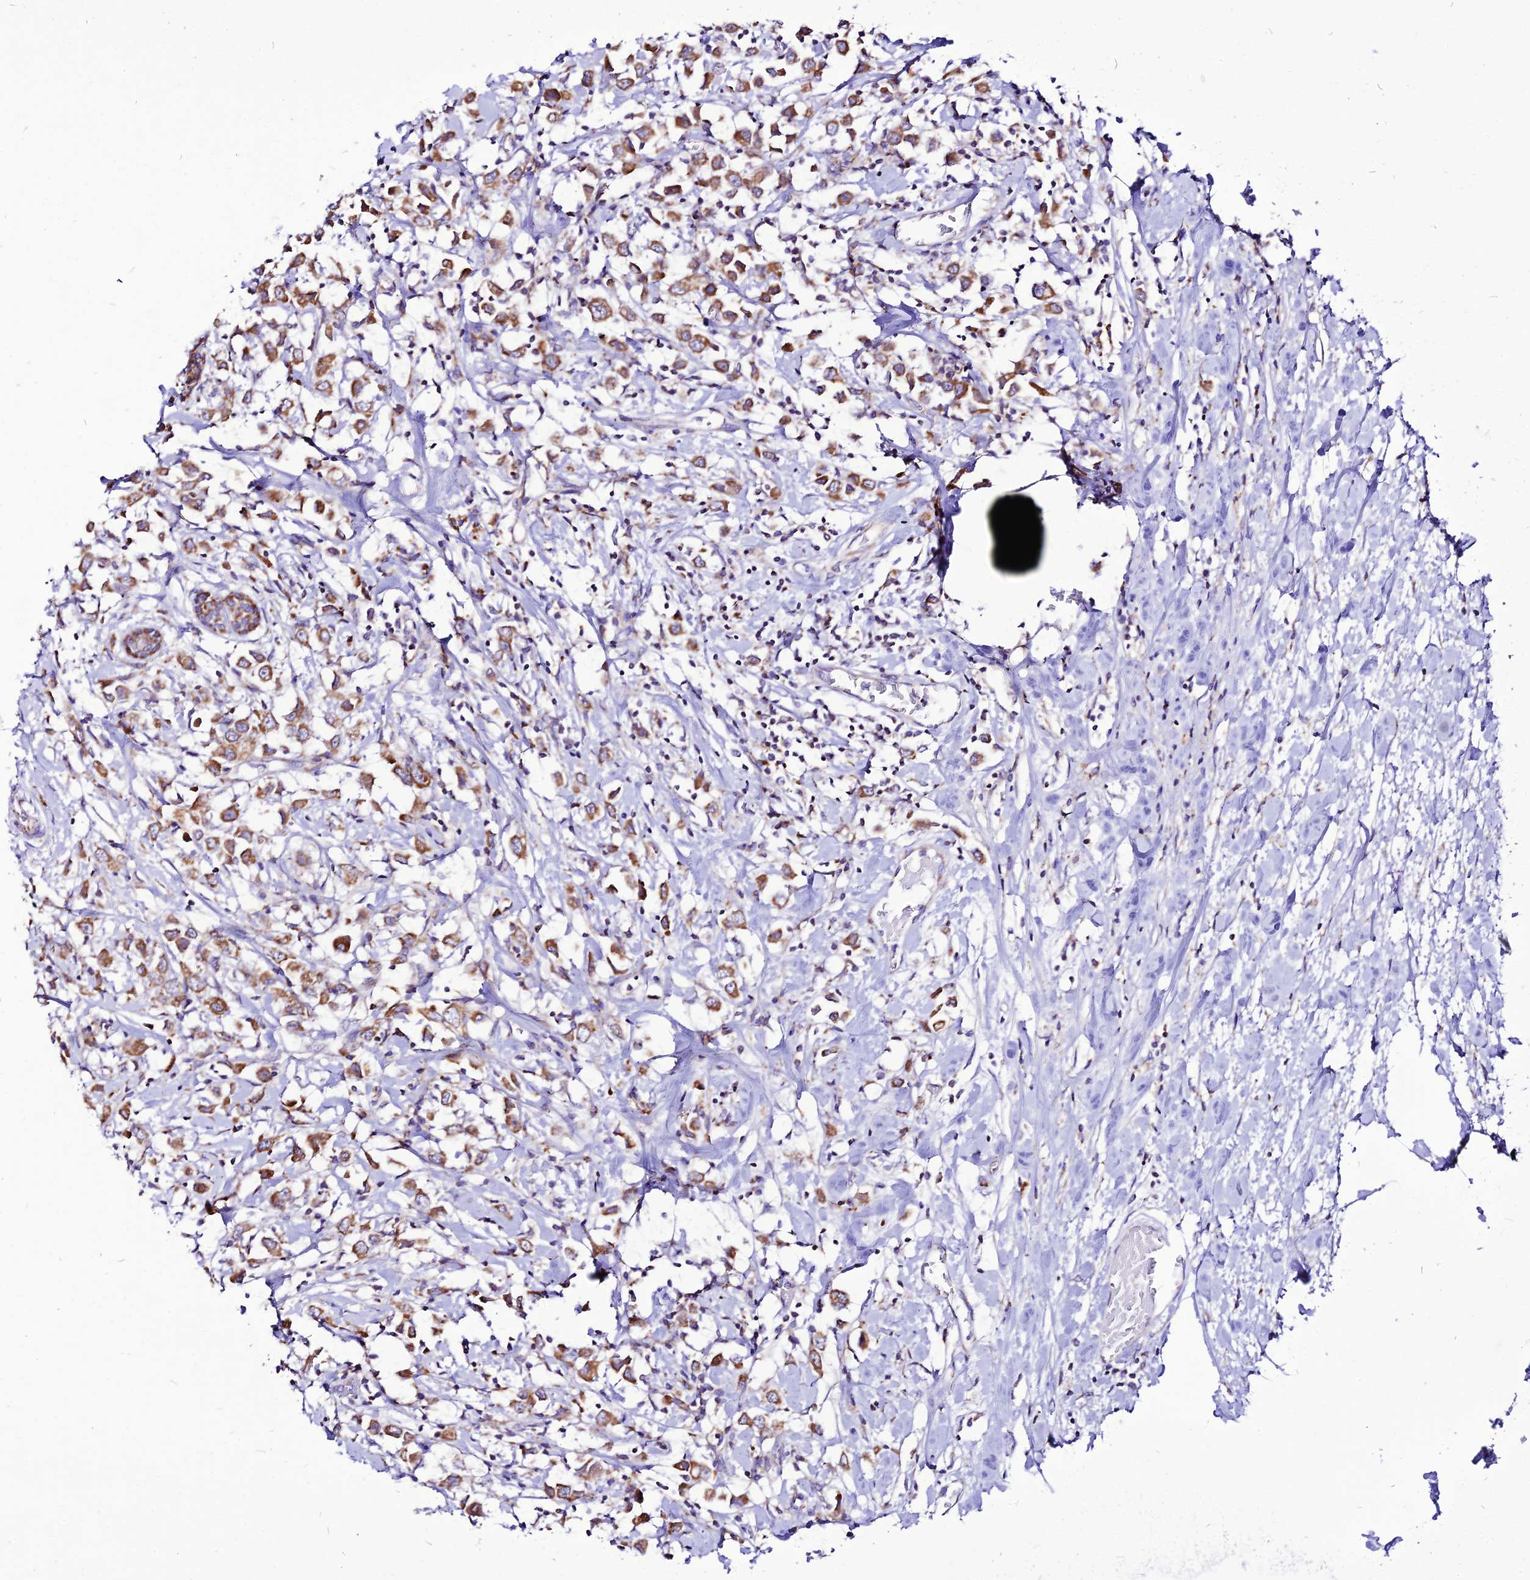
{"staining": {"intensity": "moderate", "quantity": ">75%", "location": "cytoplasmic/membranous"}, "tissue": "breast cancer", "cell_type": "Tumor cells", "image_type": "cancer", "snomed": [{"axis": "morphology", "description": "Duct carcinoma"}, {"axis": "topography", "description": "Breast"}], "caption": "Human breast cancer stained with a brown dye demonstrates moderate cytoplasmic/membranous positive staining in about >75% of tumor cells.", "gene": "ECI1", "patient": {"sex": "female", "age": 61}}